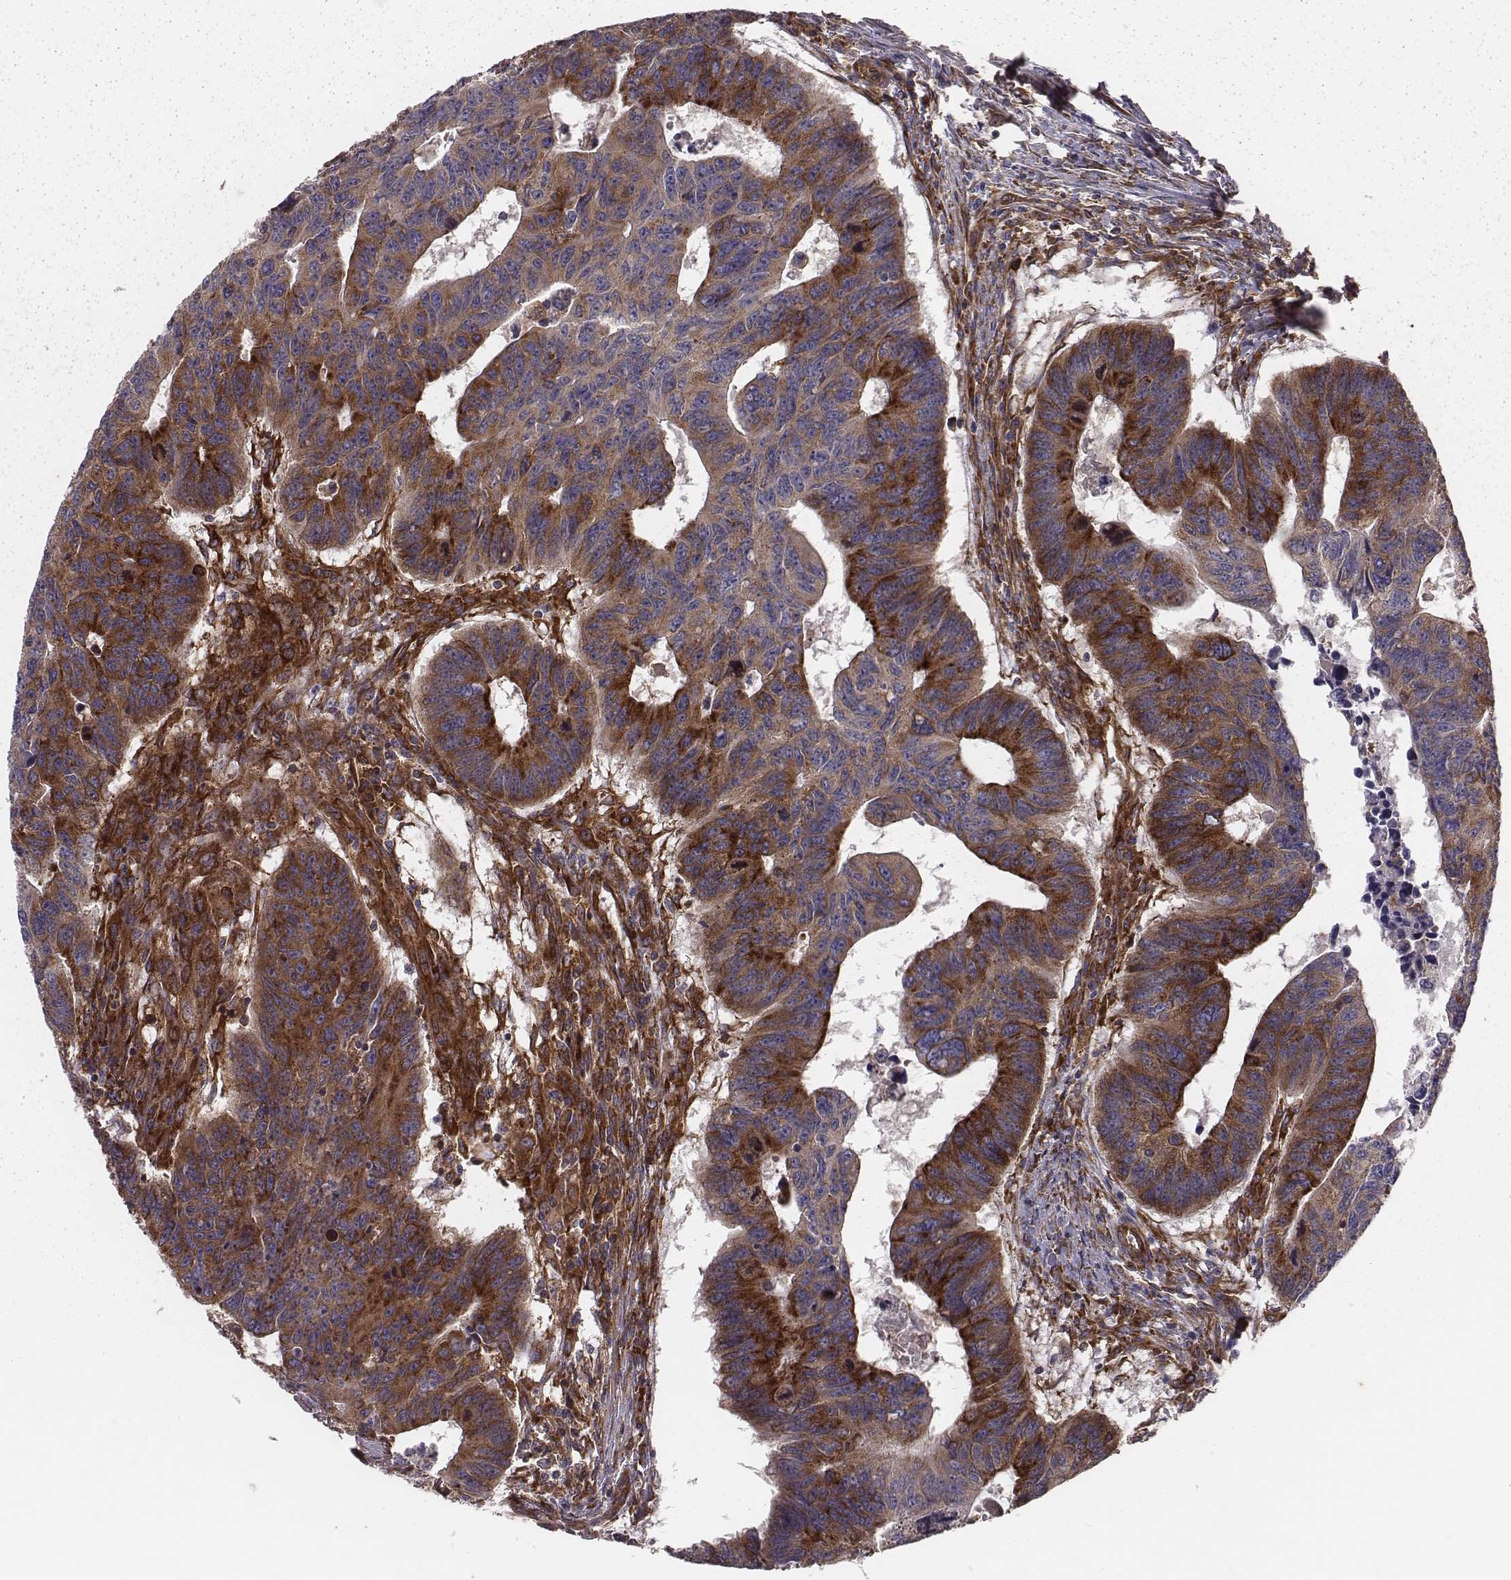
{"staining": {"intensity": "strong", "quantity": ">75%", "location": "cytoplasmic/membranous"}, "tissue": "colorectal cancer", "cell_type": "Tumor cells", "image_type": "cancer", "snomed": [{"axis": "morphology", "description": "Adenocarcinoma, NOS"}, {"axis": "topography", "description": "Rectum"}], "caption": "Human adenocarcinoma (colorectal) stained with a brown dye exhibits strong cytoplasmic/membranous positive positivity in about >75% of tumor cells.", "gene": "TXLNA", "patient": {"sex": "female", "age": 85}}